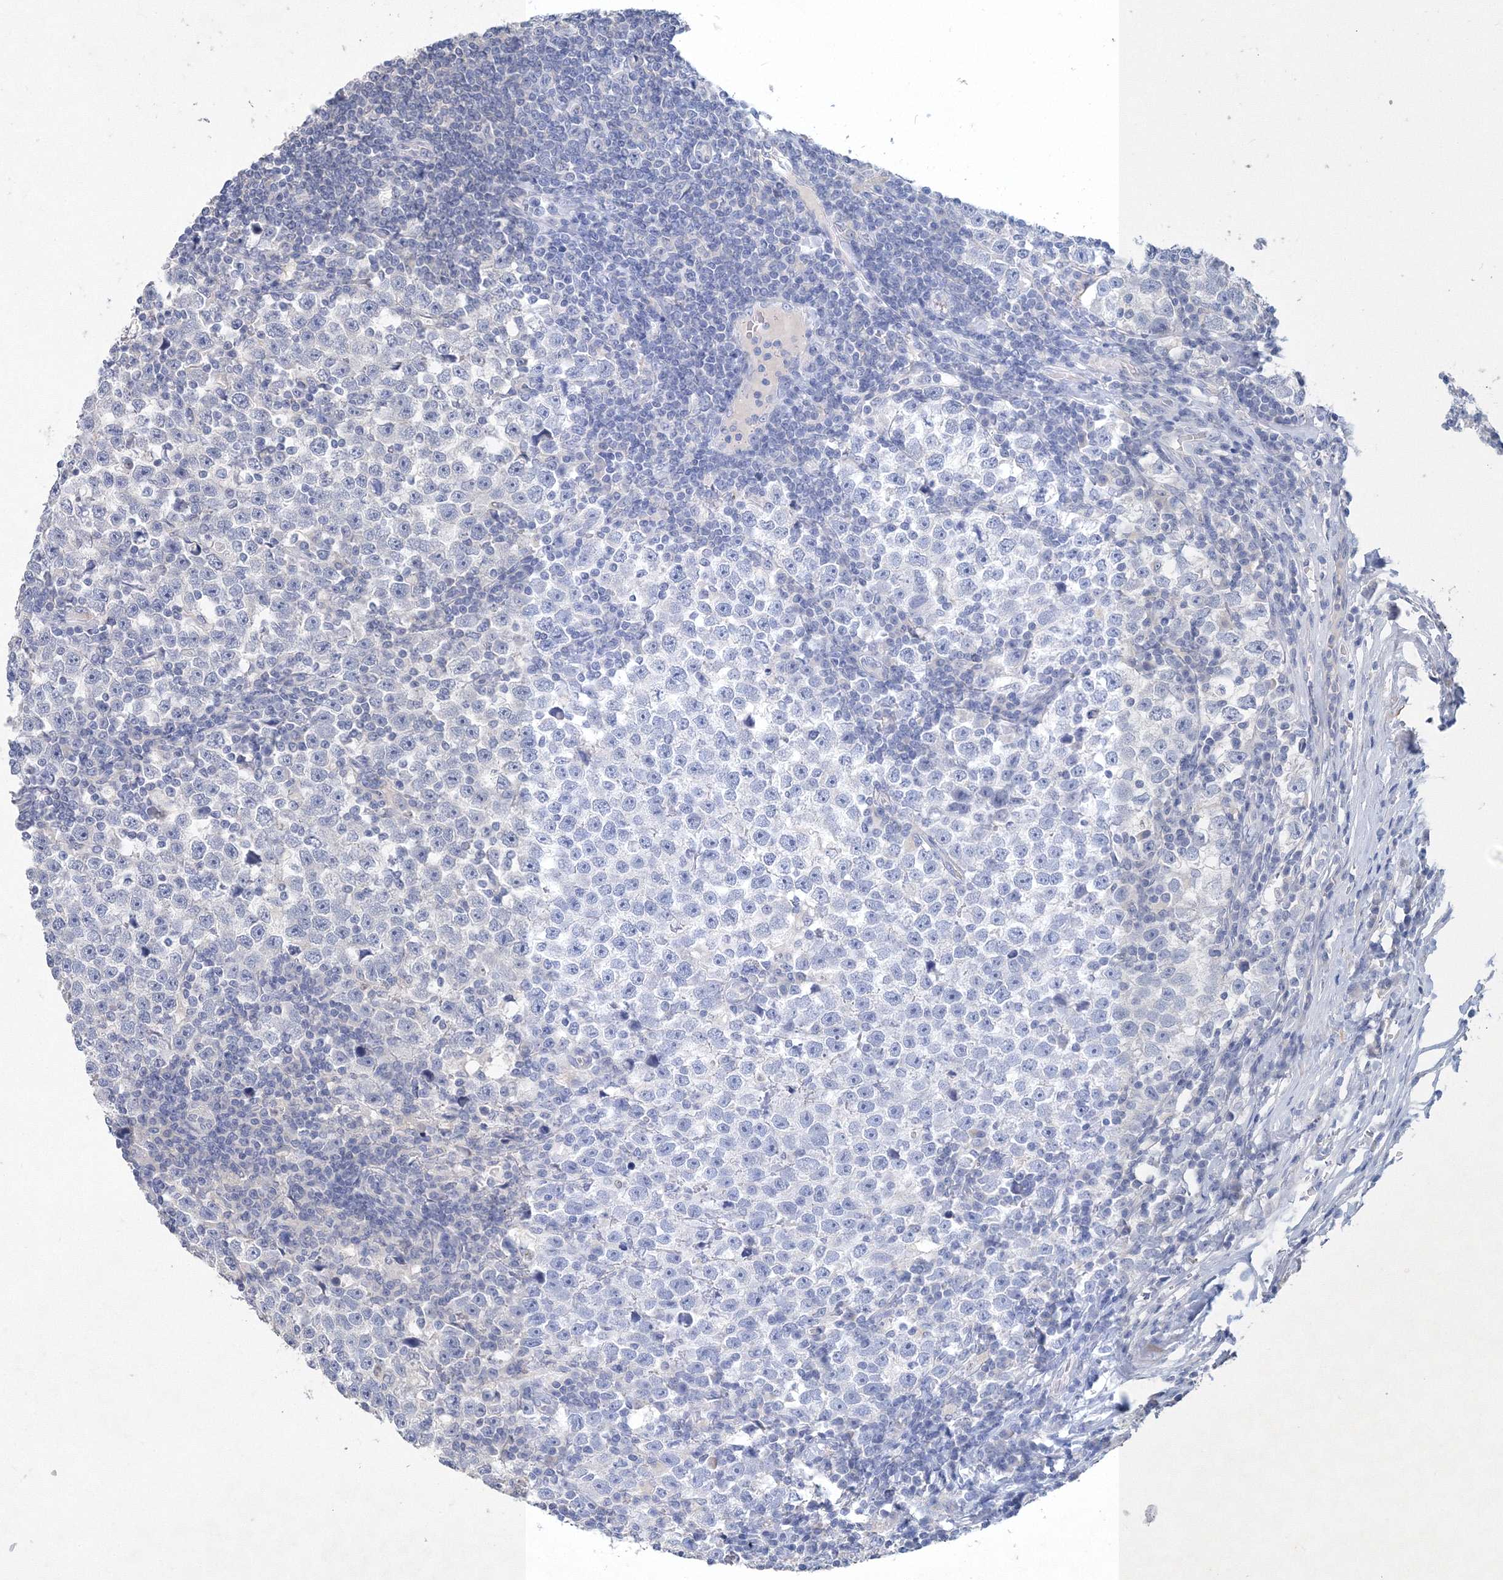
{"staining": {"intensity": "negative", "quantity": "none", "location": "none"}, "tissue": "testis cancer", "cell_type": "Tumor cells", "image_type": "cancer", "snomed": [{"axis": "morphology", "description": "Normal tissue, NOS"}, {"axis": "morphology", "description": "Seminoma, NOS"}, {"axis": "topography", "description": "Testis"}], "caption": "A high-resolution micrograph shows immunohistochemistry (IHC) staining of testis cancer, which shows no significant expression in tumor cells. (Stains: DAB (3,3'-diaminobenzidine) immunohistochemistry with hematoxylin counter stain, Microscopy: brightfield microscopy at high magnification).", "gene": "OSBPL6", "patient": {"sex": "male", "age": 43}}